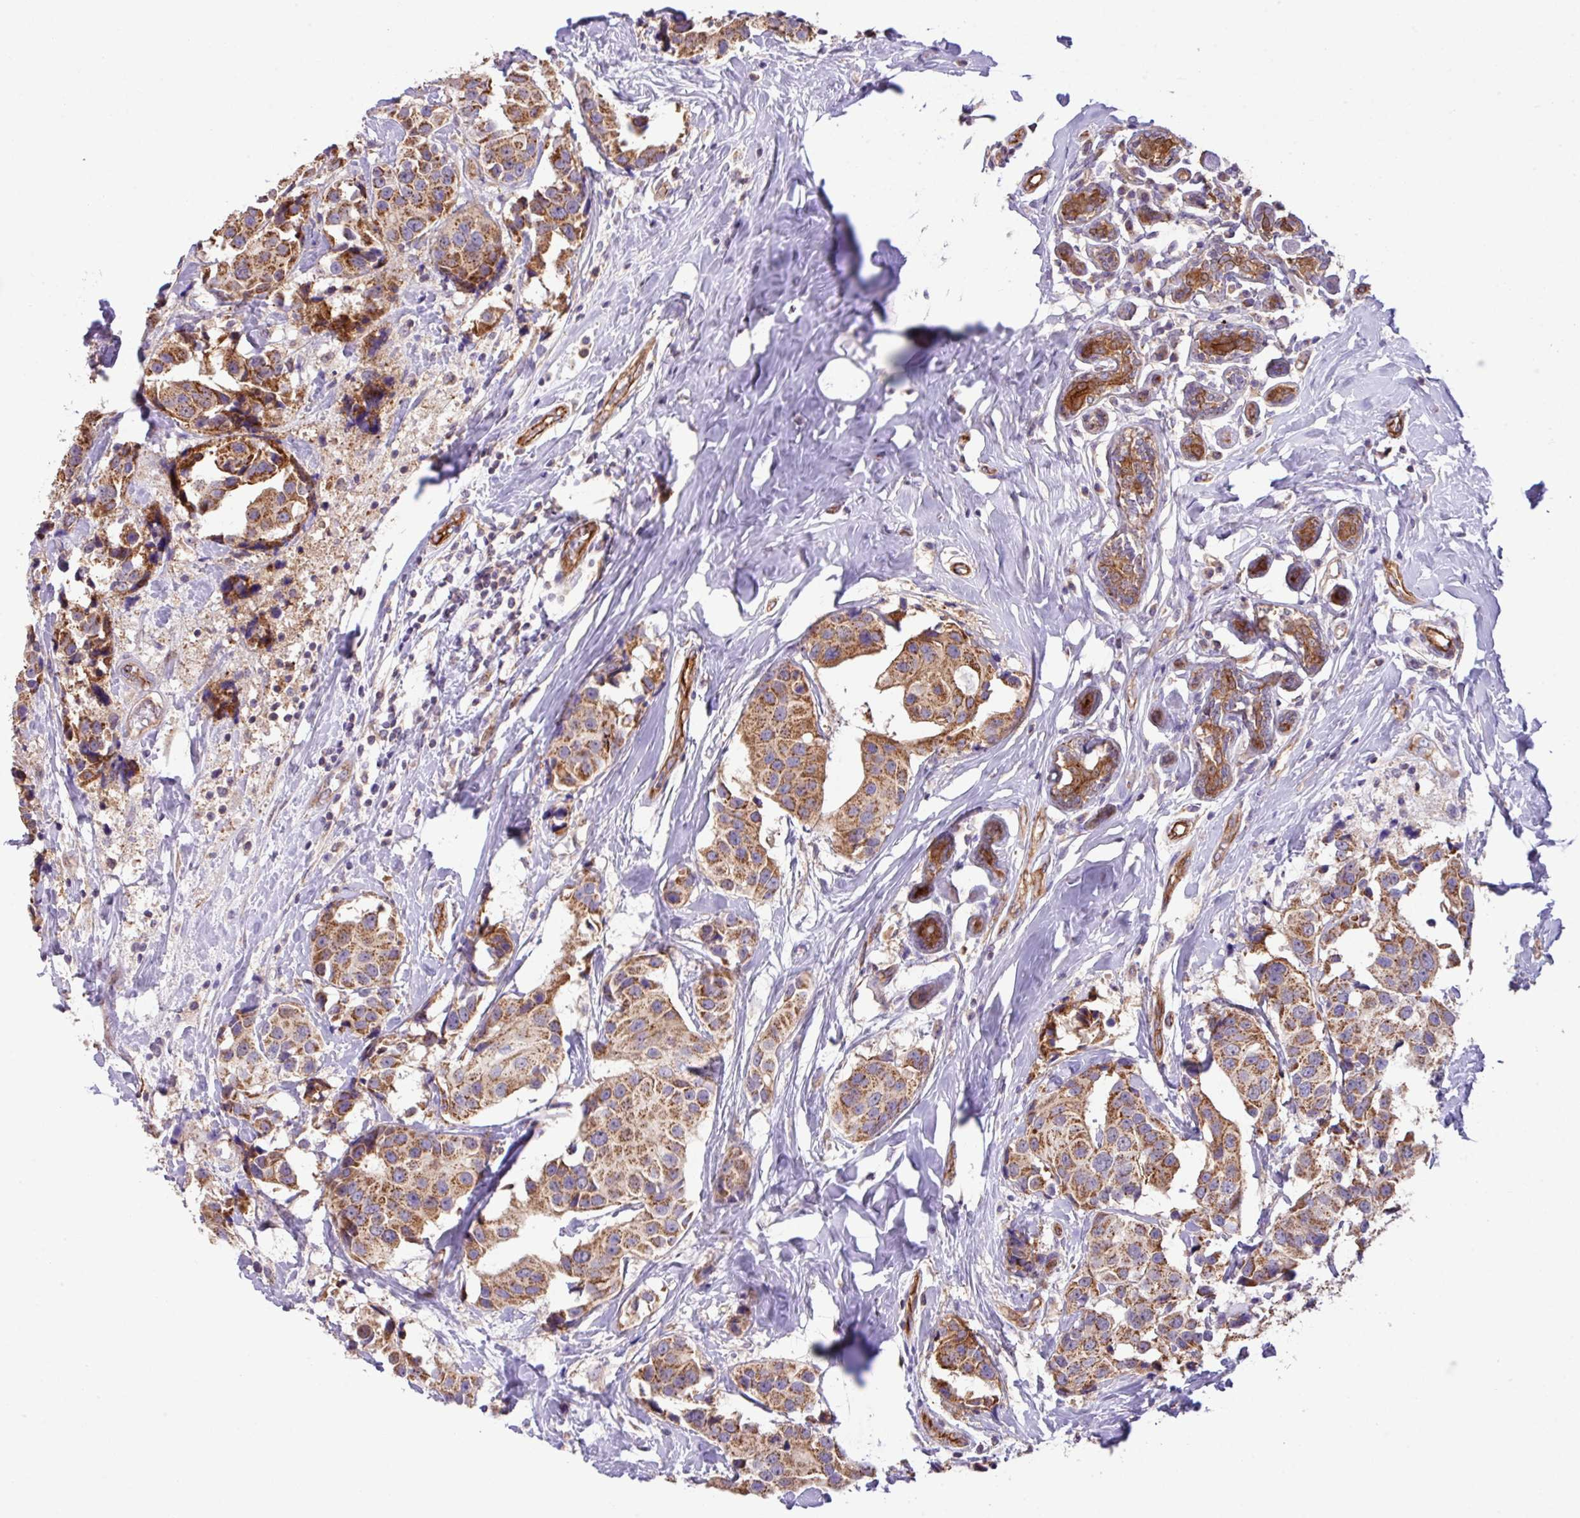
{"staining": {"intensity": "moderate", "quantity": ">75%", "location": "cytoplasmic/membranous"}, "tissue": "breast cancer", "cell_type": "Tumor cells", "image_type": "cancer", "snomed": [{"axis": "morphology", "description": "Normal tissue, NOS"}, {"axis": "morphology", "description": "Duct carcinoma"}, {"axis": "topography", "description": "Breast"}], "caption": "Immunohistochemical staining of breast cancer reveals medium levels of moderate cytoplasmic/membranous protein expression in about >75% of tumor cells. The protein of interest is shown in brown color, while the nuclei are stained blue.", "gene": "LRRC53", "patient": {"sex": "female", "age": 39}}